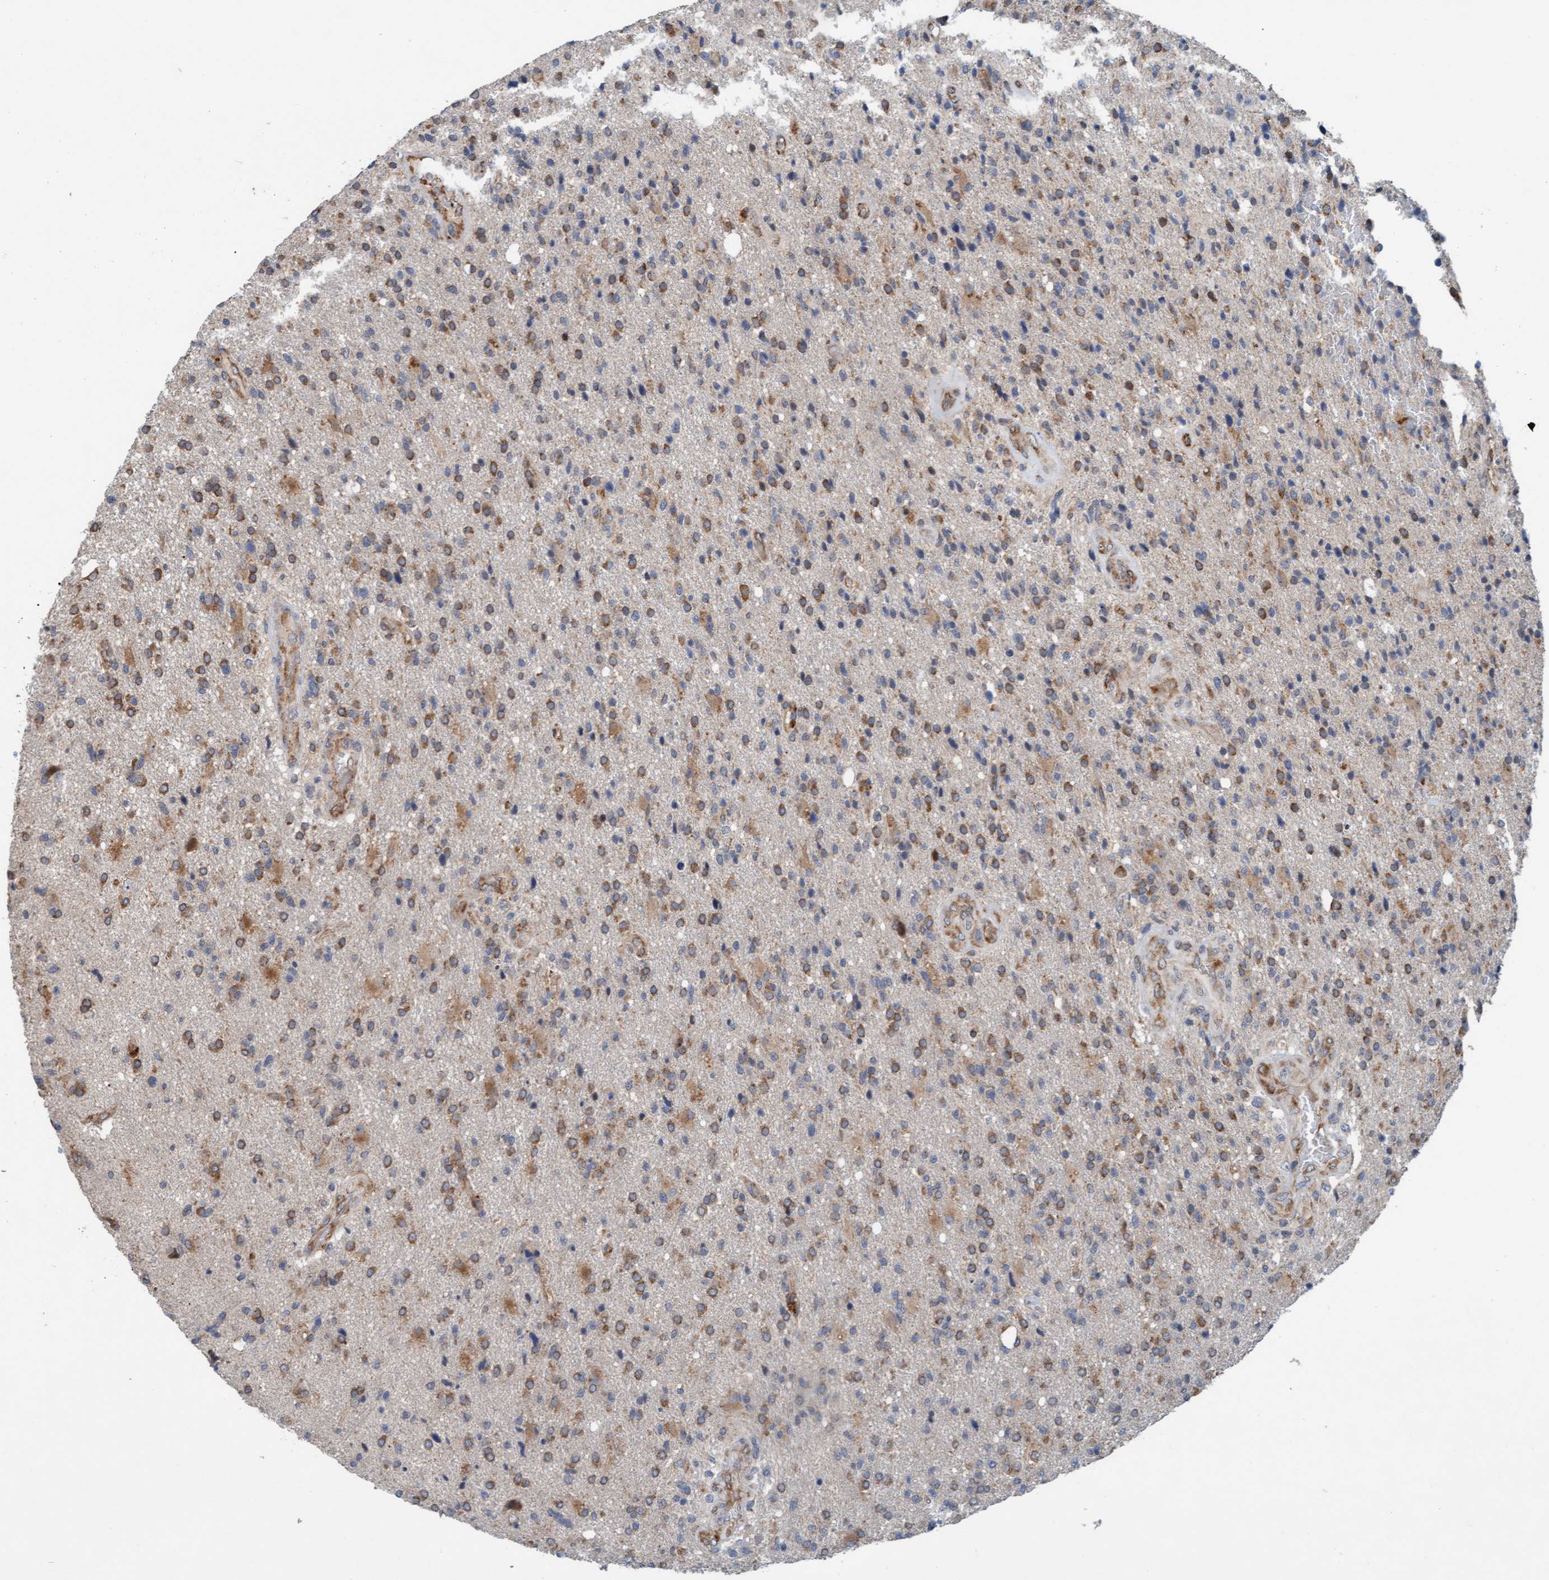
{"staining": {"intensity": "moderate", "quantity": ">75%", "location": "cytoplasmic/membranous"}, "tissue": "glioma", "cell_type": "Tumor cells", "image_type": "cancer", "snomed": [{"axis": "morphology", "description": "Glioma, malignant, High grade"}, {"axis": "topography", "description": "Brain"}], "caption": "Protein analysis of malignant high-grade glioma tissue reveals moderate cytoplasmic/membranous positivity in about >75% of tumor cells.", "gene": "ZNF566", "patient": {"sex": "male", "age": 72}}